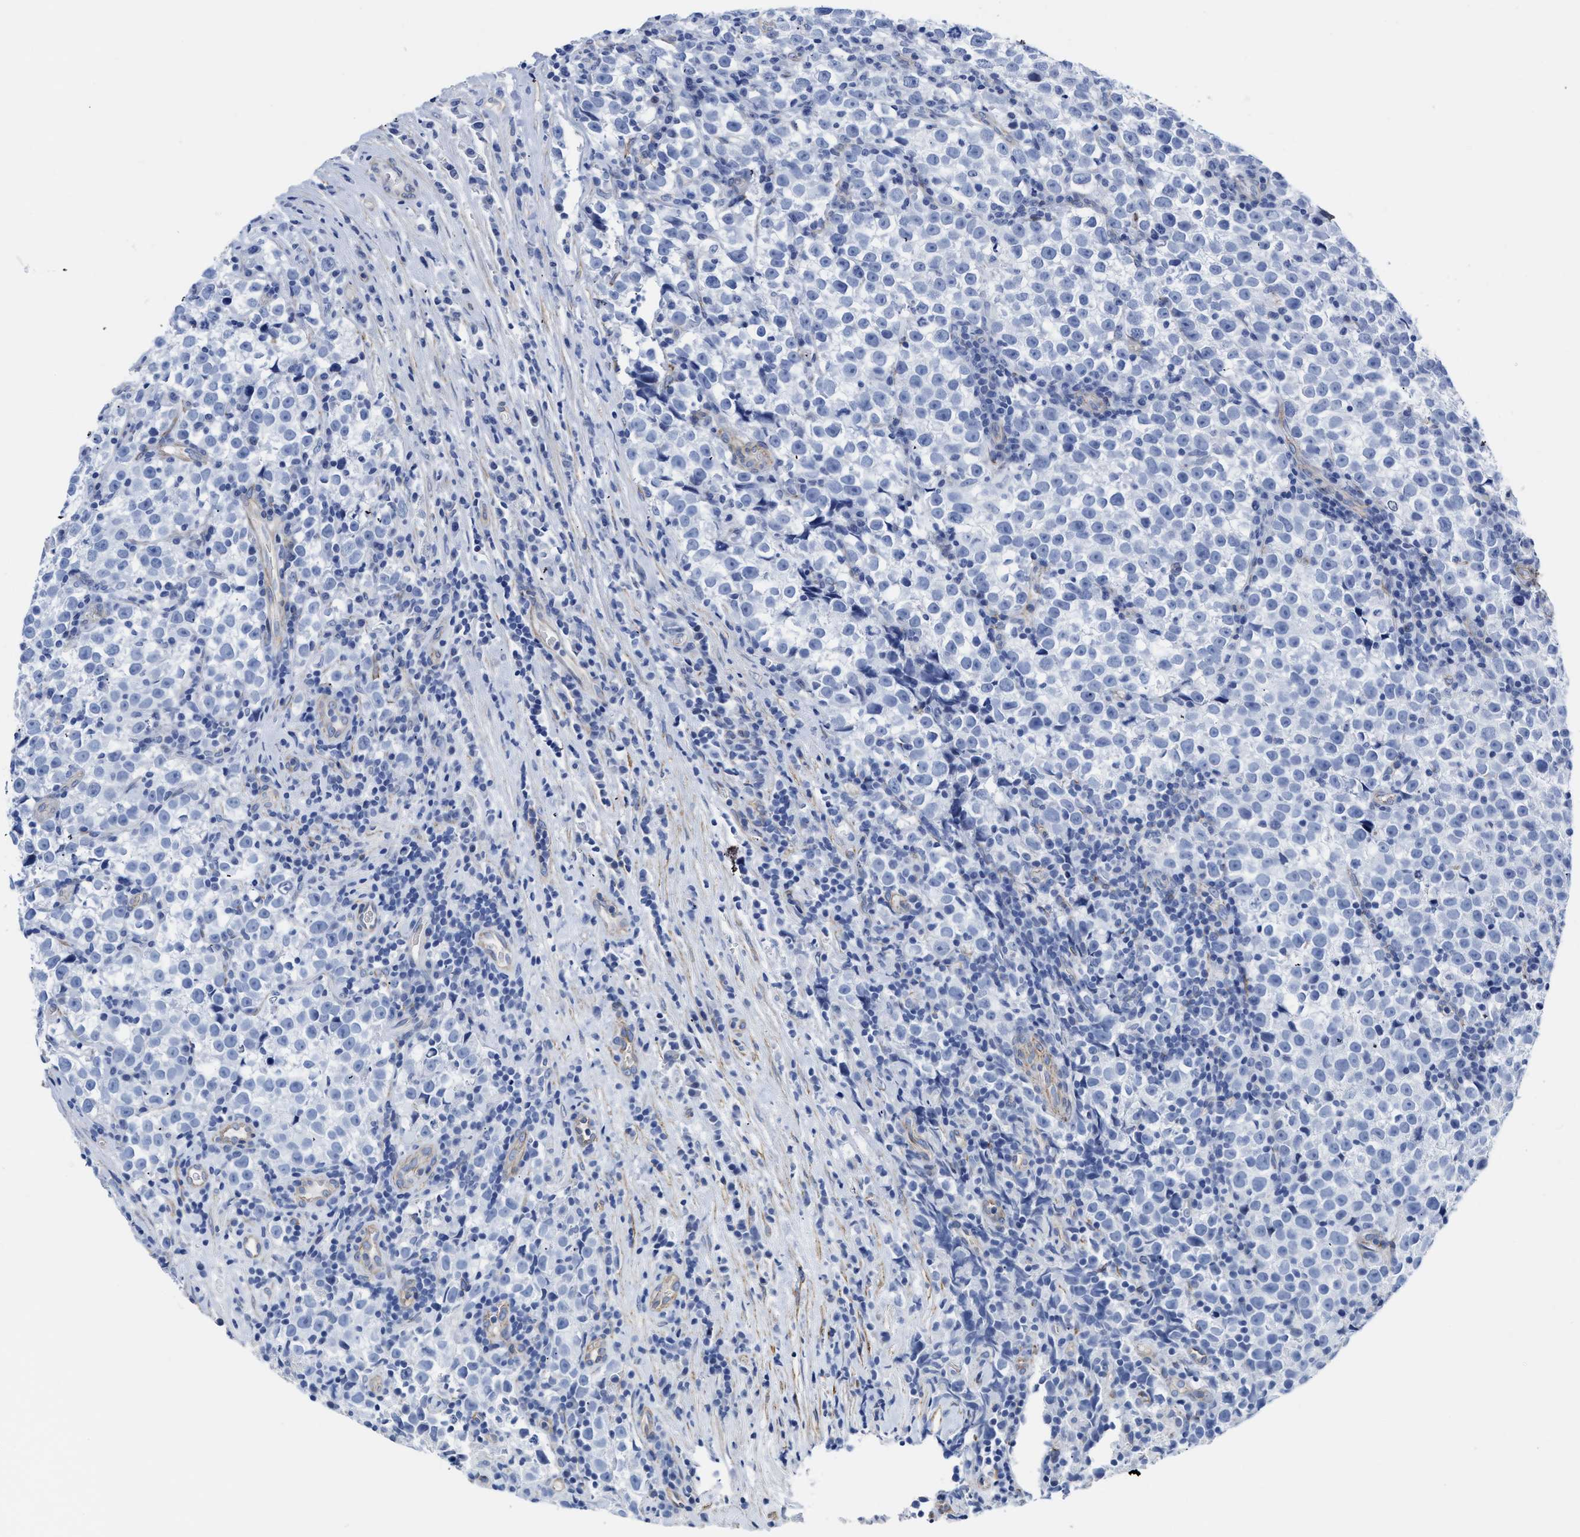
{"staining": {"intensity": "negative", "quantity": "none", "location": "none"}, "tissue": "testis cancer", "cell_type": "Tumor cells", "image_type": "cancer", "snomed": [{"axis": "morphology", "description": "Normal tissue, NOS"}, {"axis": "morphology", "description": "Seminoma, NOS"}, {"axis": "topography", "description": "Testis"}], "caption": "Micrograph shows no protein staining in tumor cells of seminoma (testis) tissue.", "gene": "KCNMB3", "patient": {"sex": "male", "age": 43}}